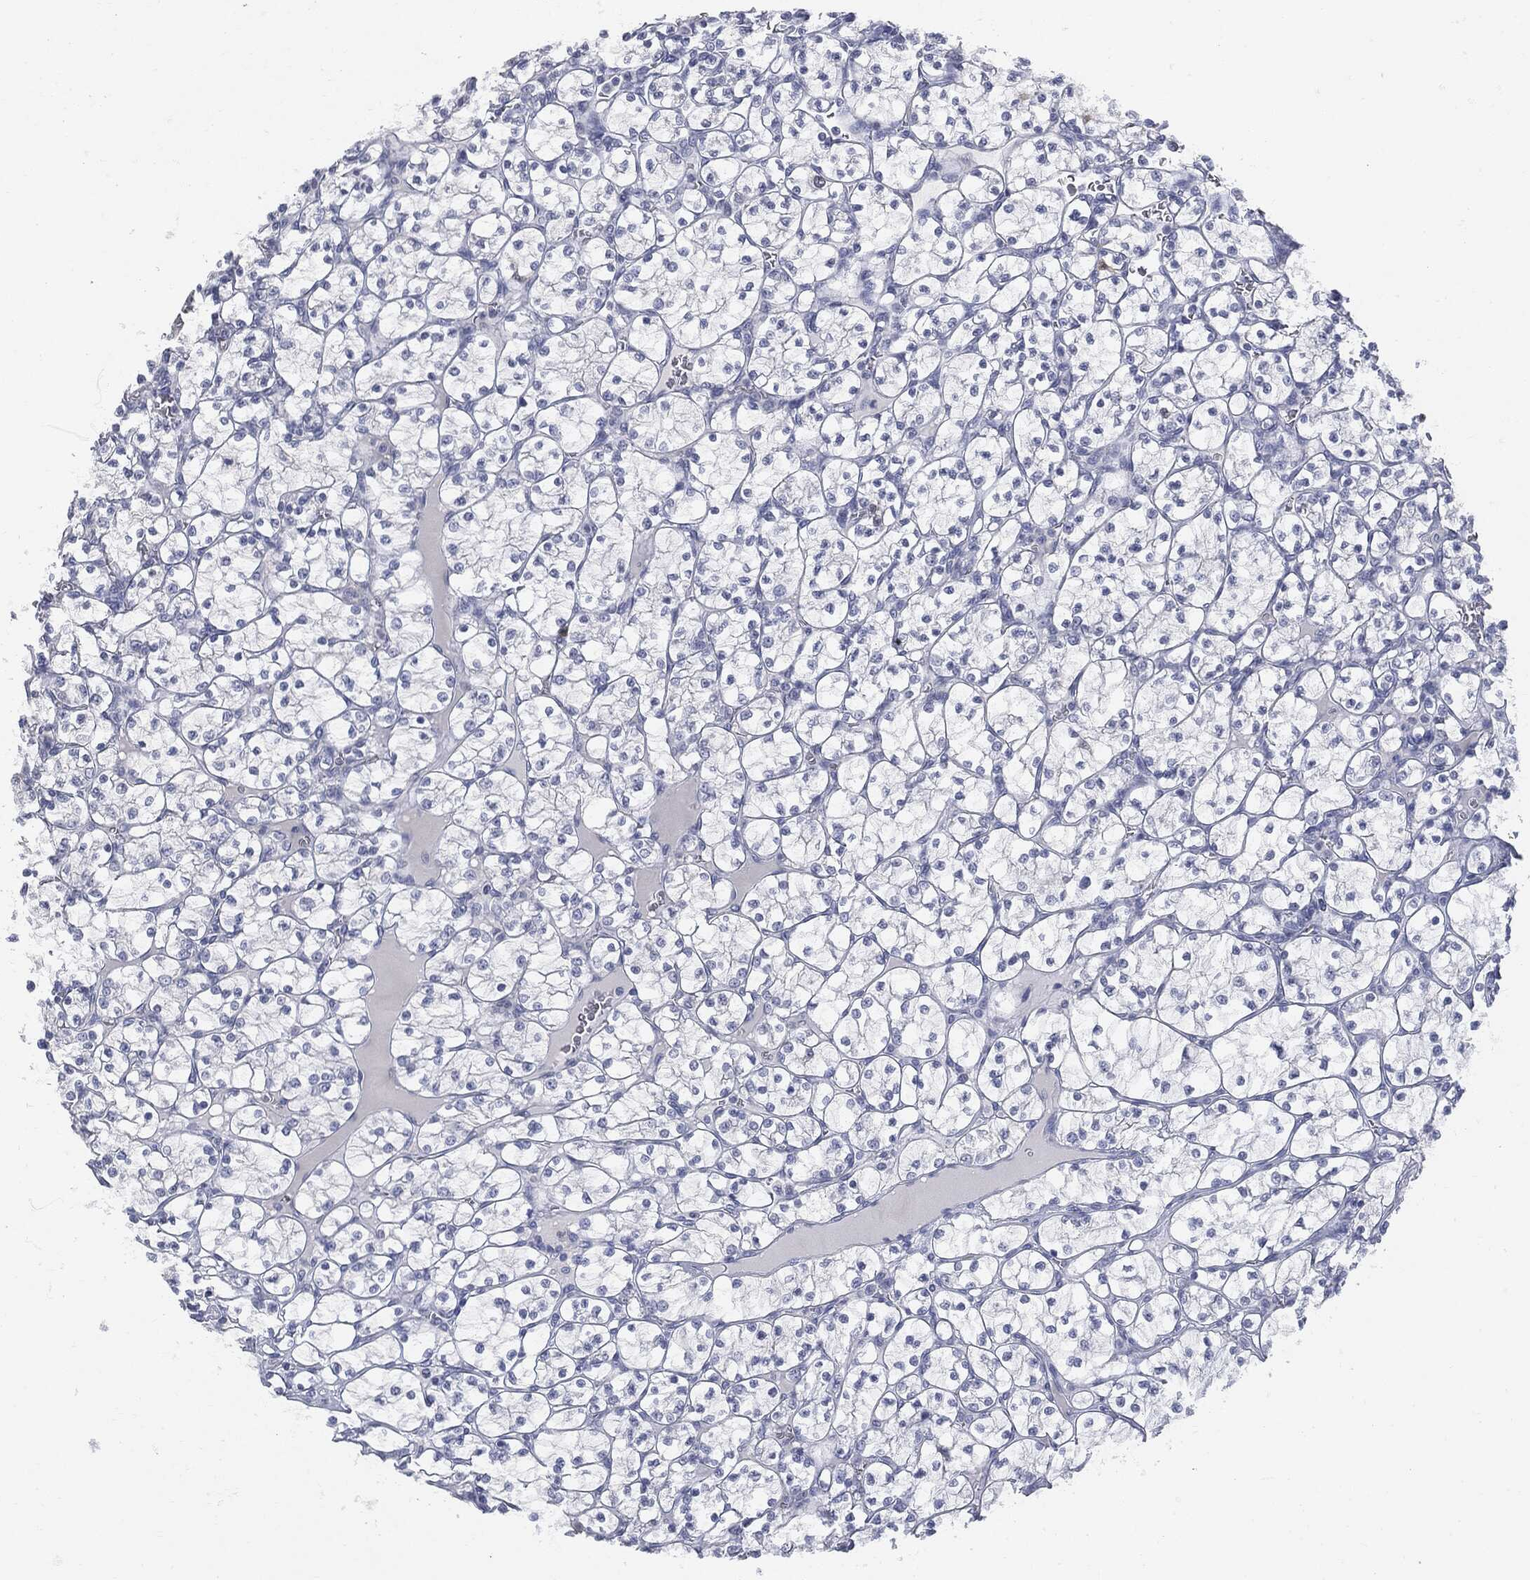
{"staining": {"intensity": "negative", "quantity": "none", "location": "none"}, "tissue": "renal cancer", "cell_type": "Tumor cells", "image_type": "cancer", "snomed": [{"axis": "morphology", "description": "Adenocarcinoma, NOS"}, {"axis": "topography", "description": "Kidney"}], "caption": "Tumor cells are negative for protein expression in human renal cancer (adenocarcinoma). Brightfield microscopy of IHC stained with DAB (3,3'-diaminobenzidine) (brown) and hematoxylin (blue), captured at high magnification.", "gene": "UBE2C", "patient": {"sex": "female", "age": 89}}